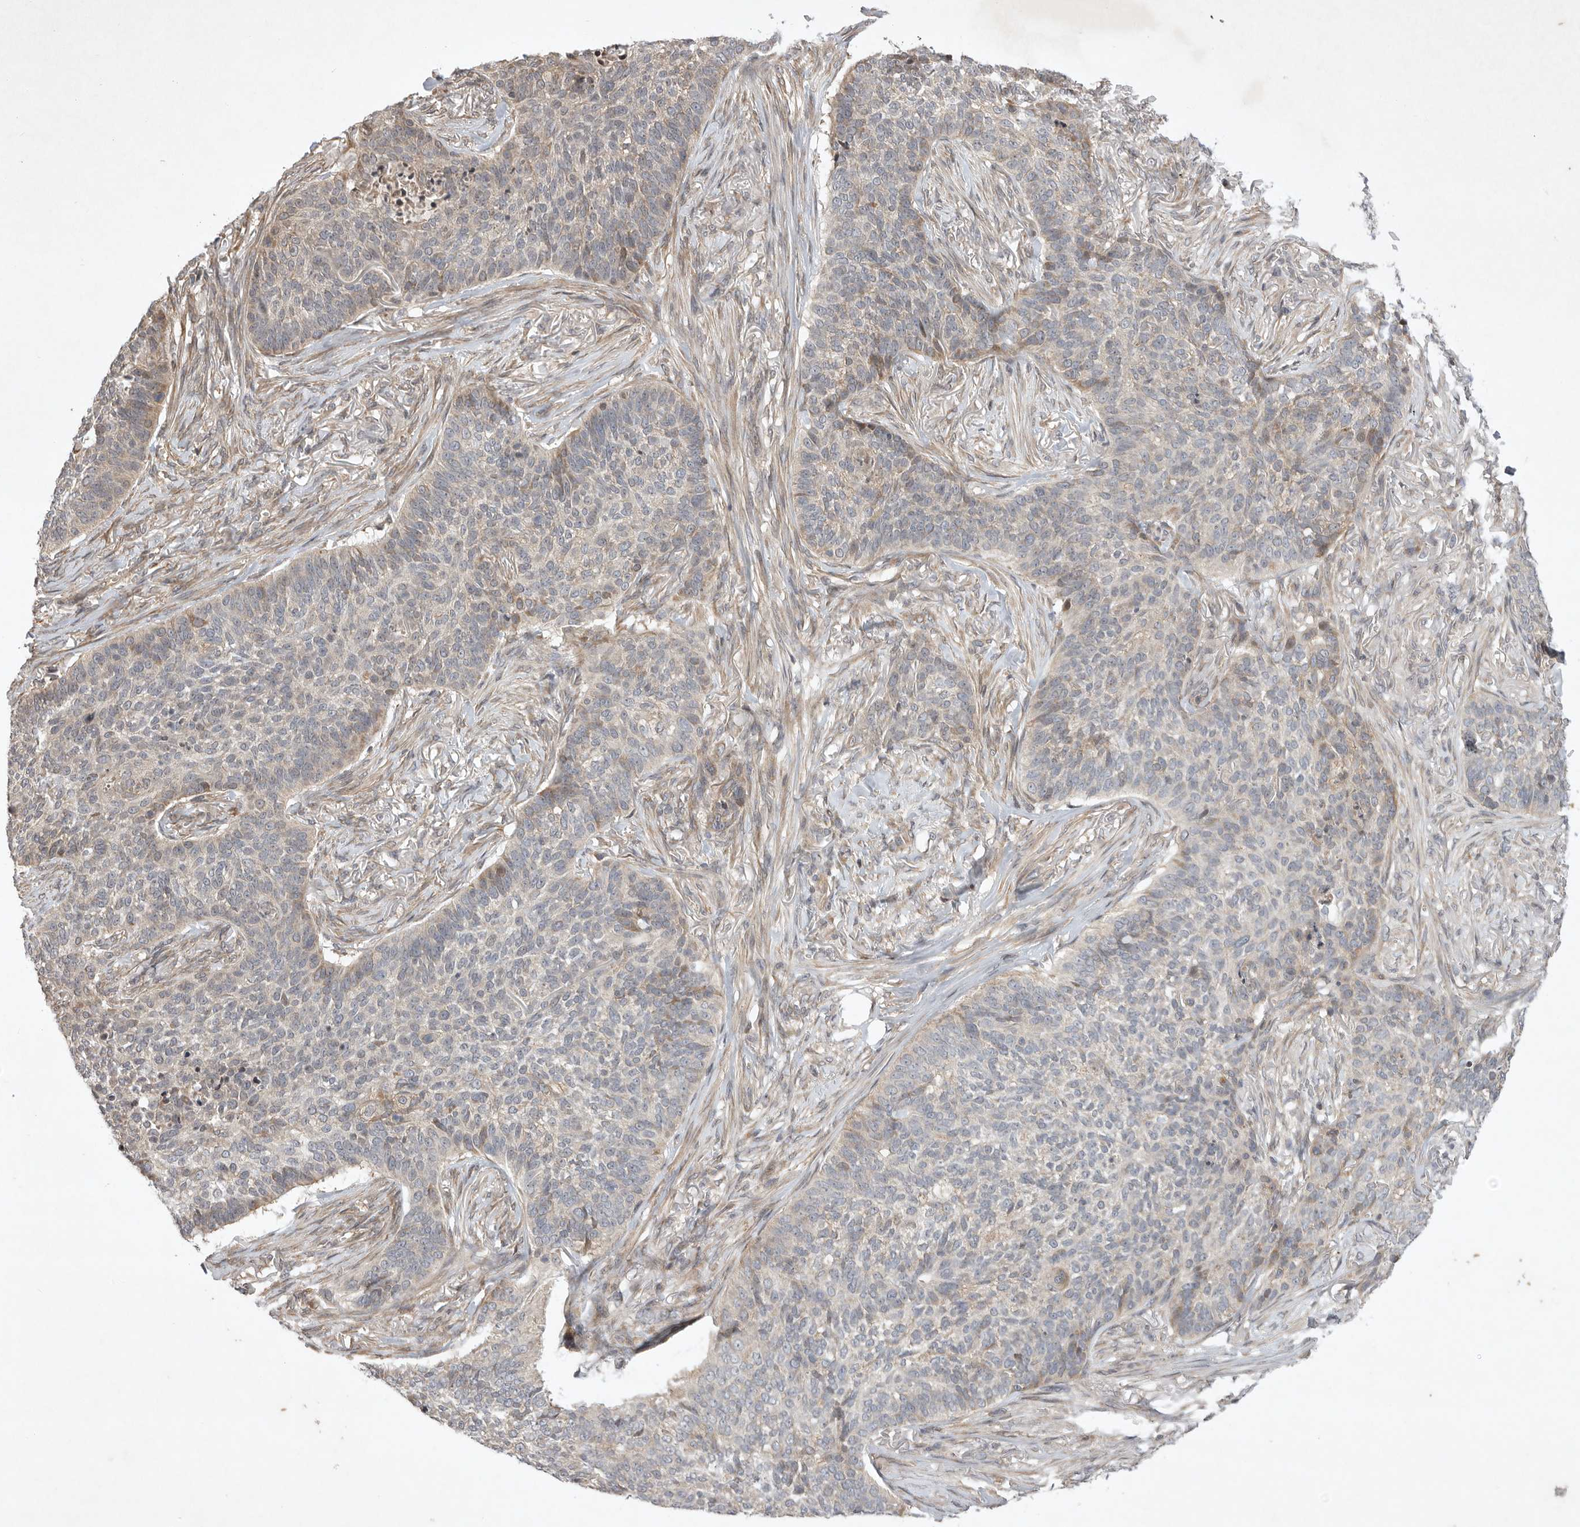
{"staining": {"intensity": "negative", "quantity": "none", "location": "none"}, "tissue": "skin cancer", "cell_type": "Tumor cells", "image_type": "cancer", "snomed": [{"axis": "morphology", "description": "Basal cell carcinoma"}, {"axis": "topography", "description": "Skin"}], "caption": "Image shows no significant protein positivity in tumor cells of basal cell carcinoma (skin).", "gene": "EIF2AK1", "patient": {"sex": "male", "age": 85}}